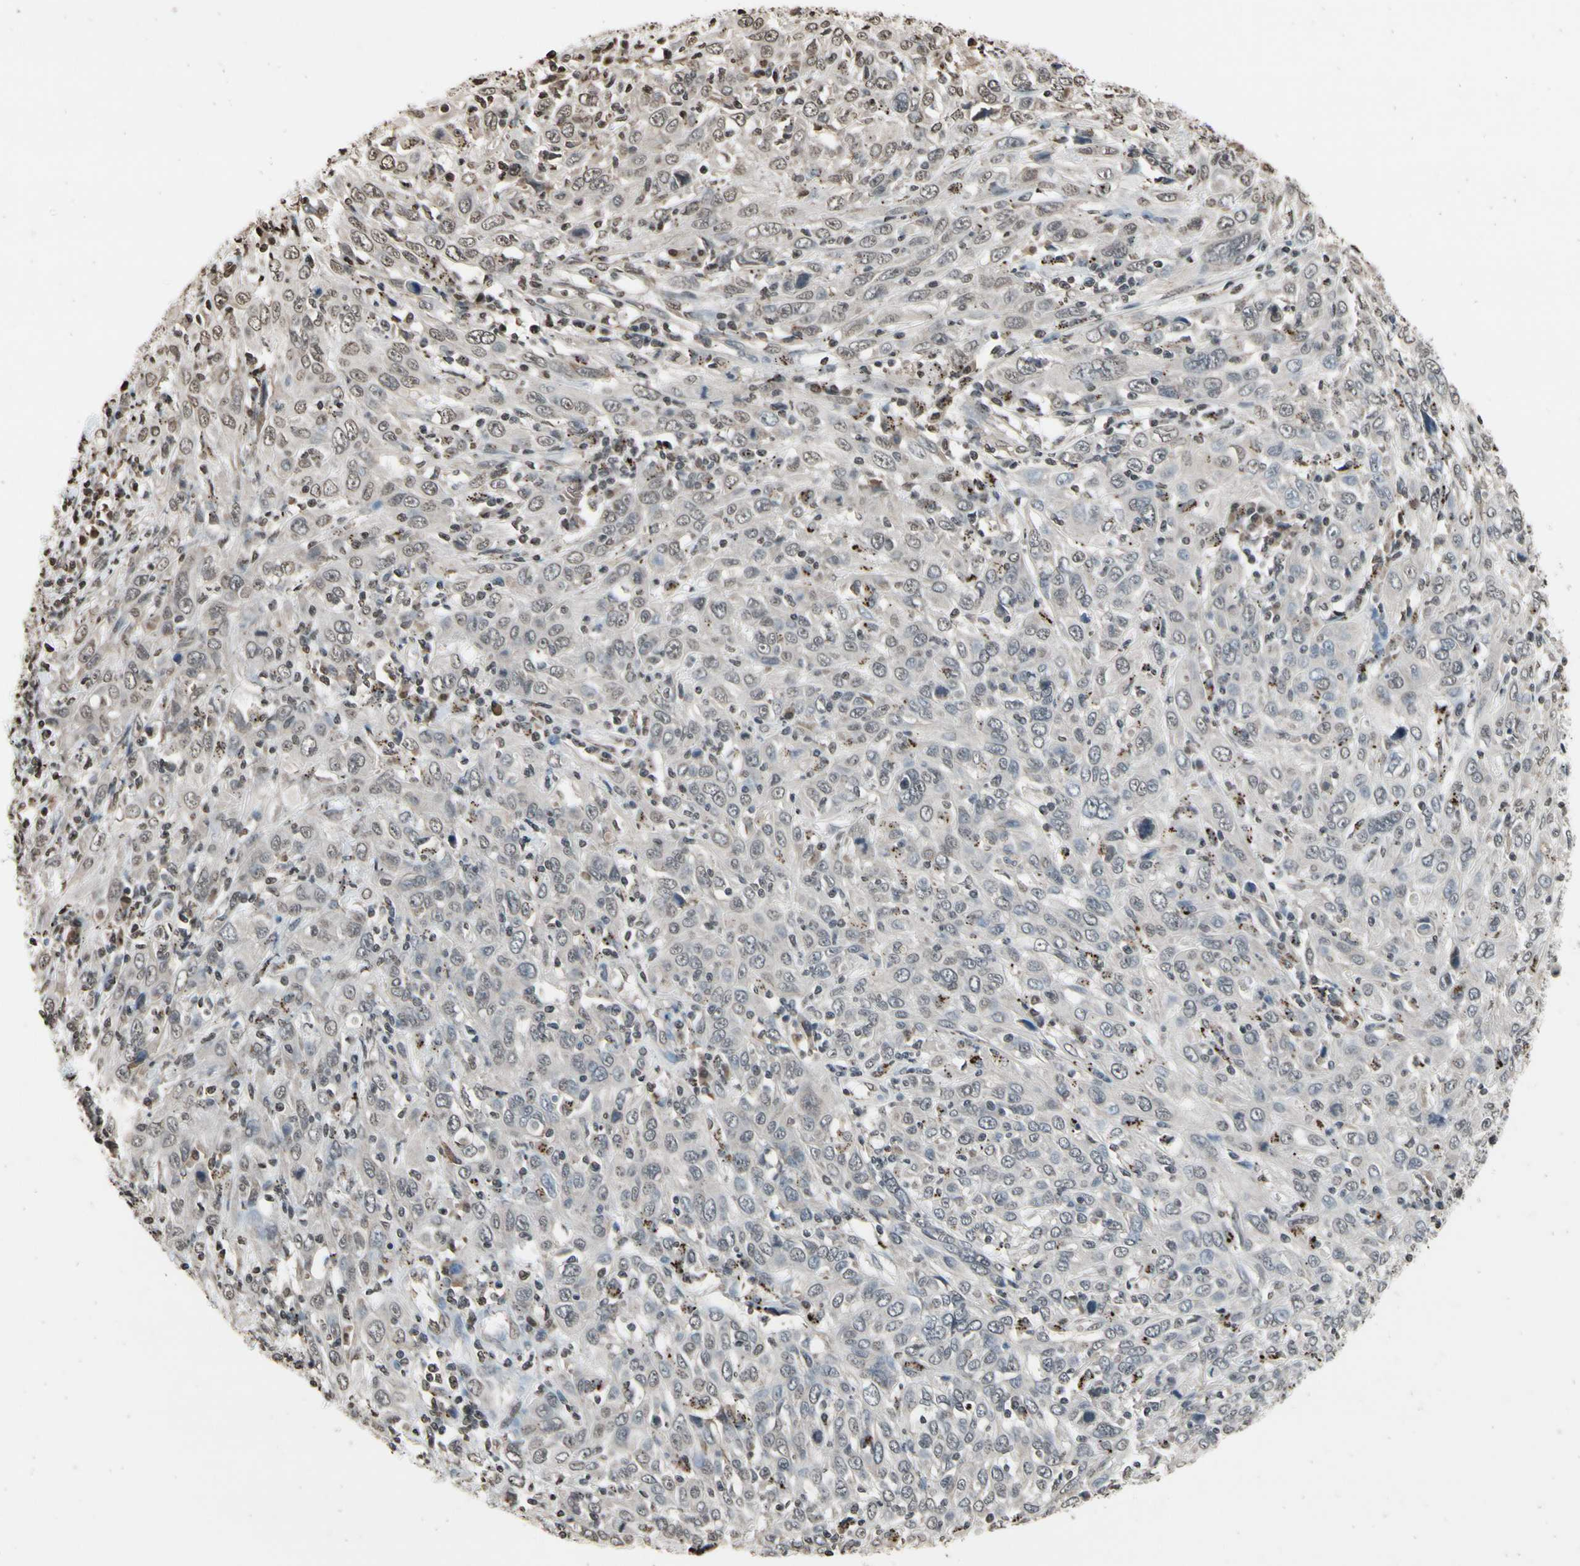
{"staining": {"intensity": "moderate", "quantity": "<25%", "location": "cytoplasmic/membranous"}, "tissue": "cervical cancer", "cell_type": "Tumor cells", "image_type": "cancer", "snomed": [{"axis": "morphology", "description": "Squamous cell carcinoma, NOS"}, {"axis": "topography", "description": "Cervix"}], "caption": "Protein staining of squamous cell carcinoma (cervical) tissue displays moderate cytoplasmic/membranous staining in approximately <25% of tumor cells. The staining is performed using DAB brown chromogen to label protein expression. The nuclei are counter-stained blue using hematoxylin.", "gene": "HIPK2", "patient": {"sex": "female", "age": 46}}